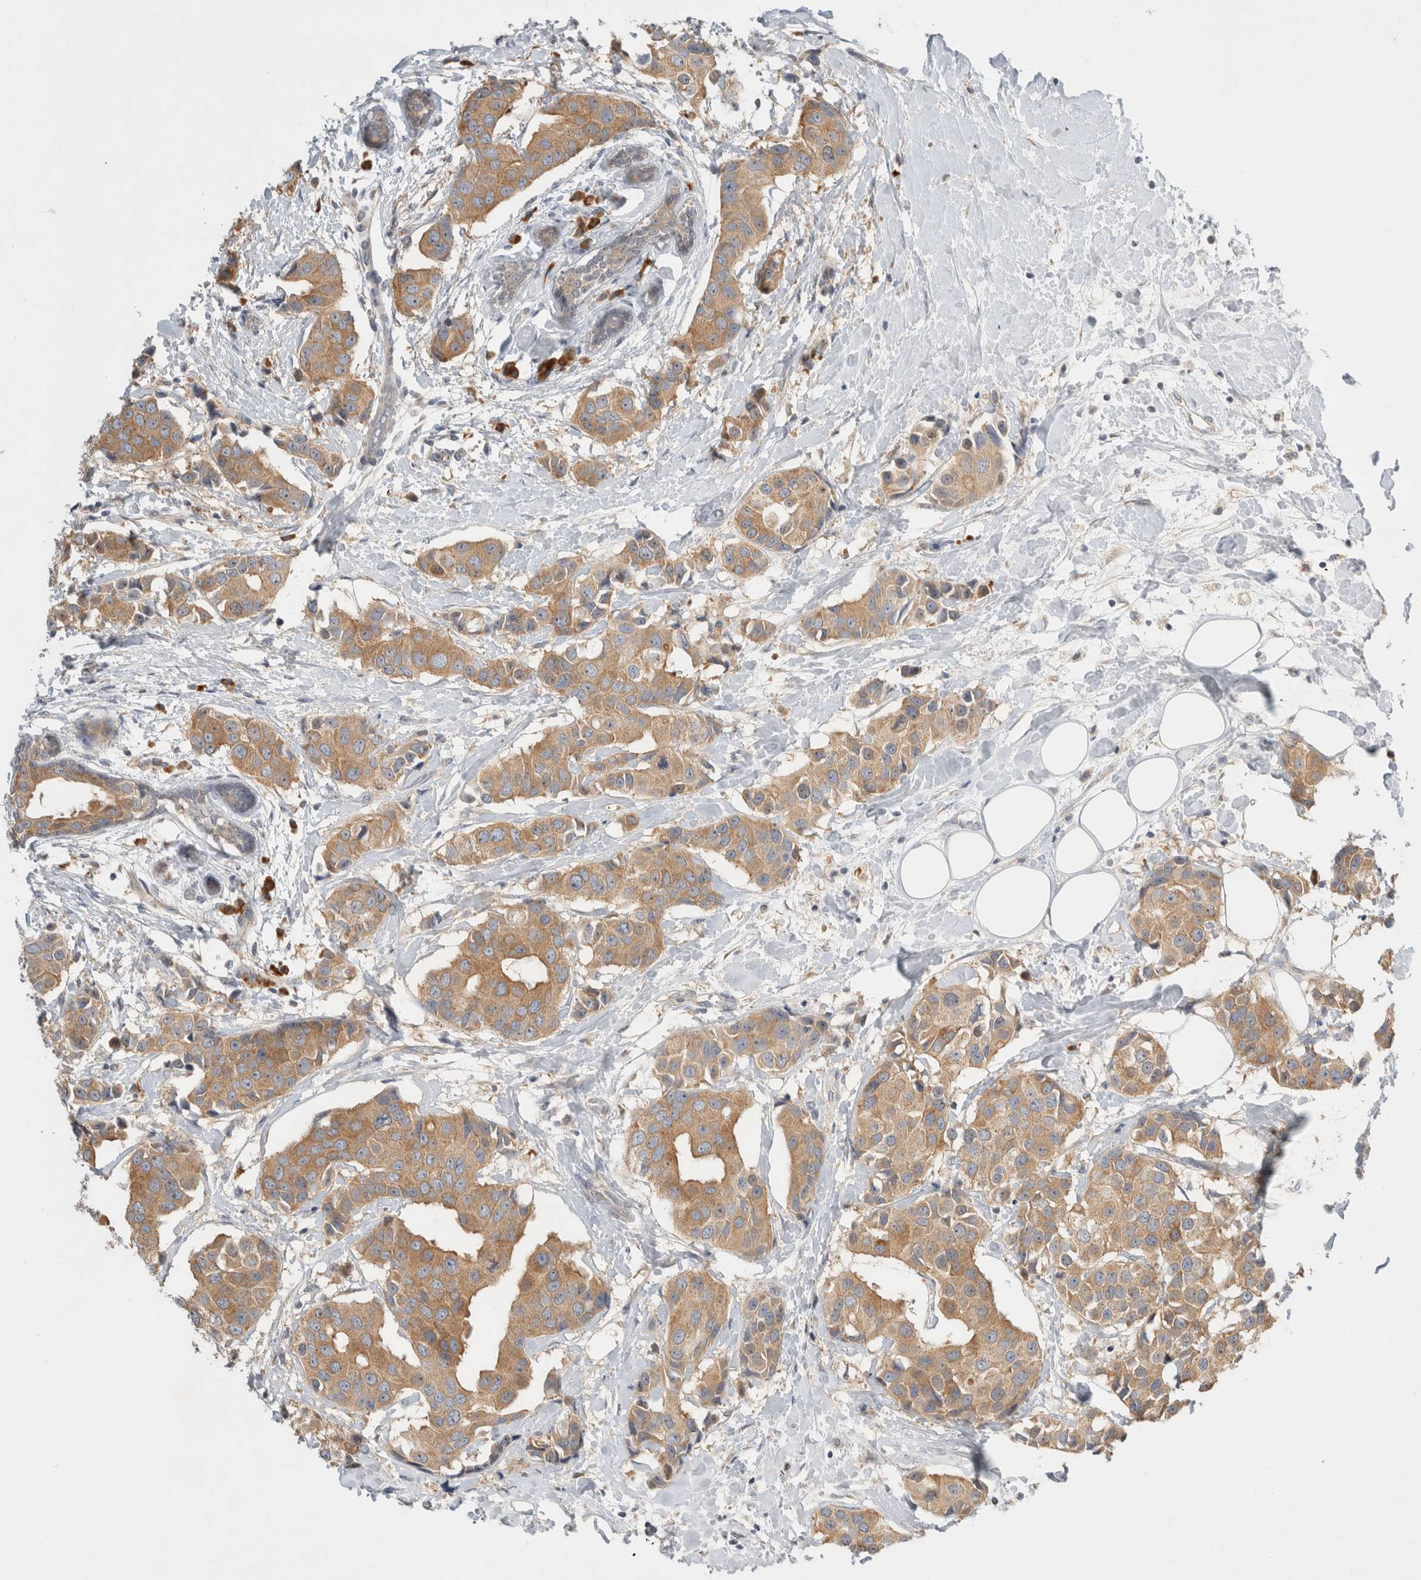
{"staining": {"intensity": "moderate", "quantity": ">75%", "location": "cytoplasmic/membranous"}, "tissue": "breast cancer", "cell_type": "Tumor cells", "image_type": "cancer", "snomed": [{"axis": "morphology", "description": "Normal tissue, NOS"}, {"axis": "morphology", "description": "Duct carcinoma"}, {"axis": "topography", "description": "Breast"}], "caption": "This is an image of IHC staining of breast cancer (intraductal carcinoma), which shows moderate staining in the cytoplasmic/membranous of tumor cells.", "gene": "NEDD4L", "patient": {"sex": "female", "age": 39}}